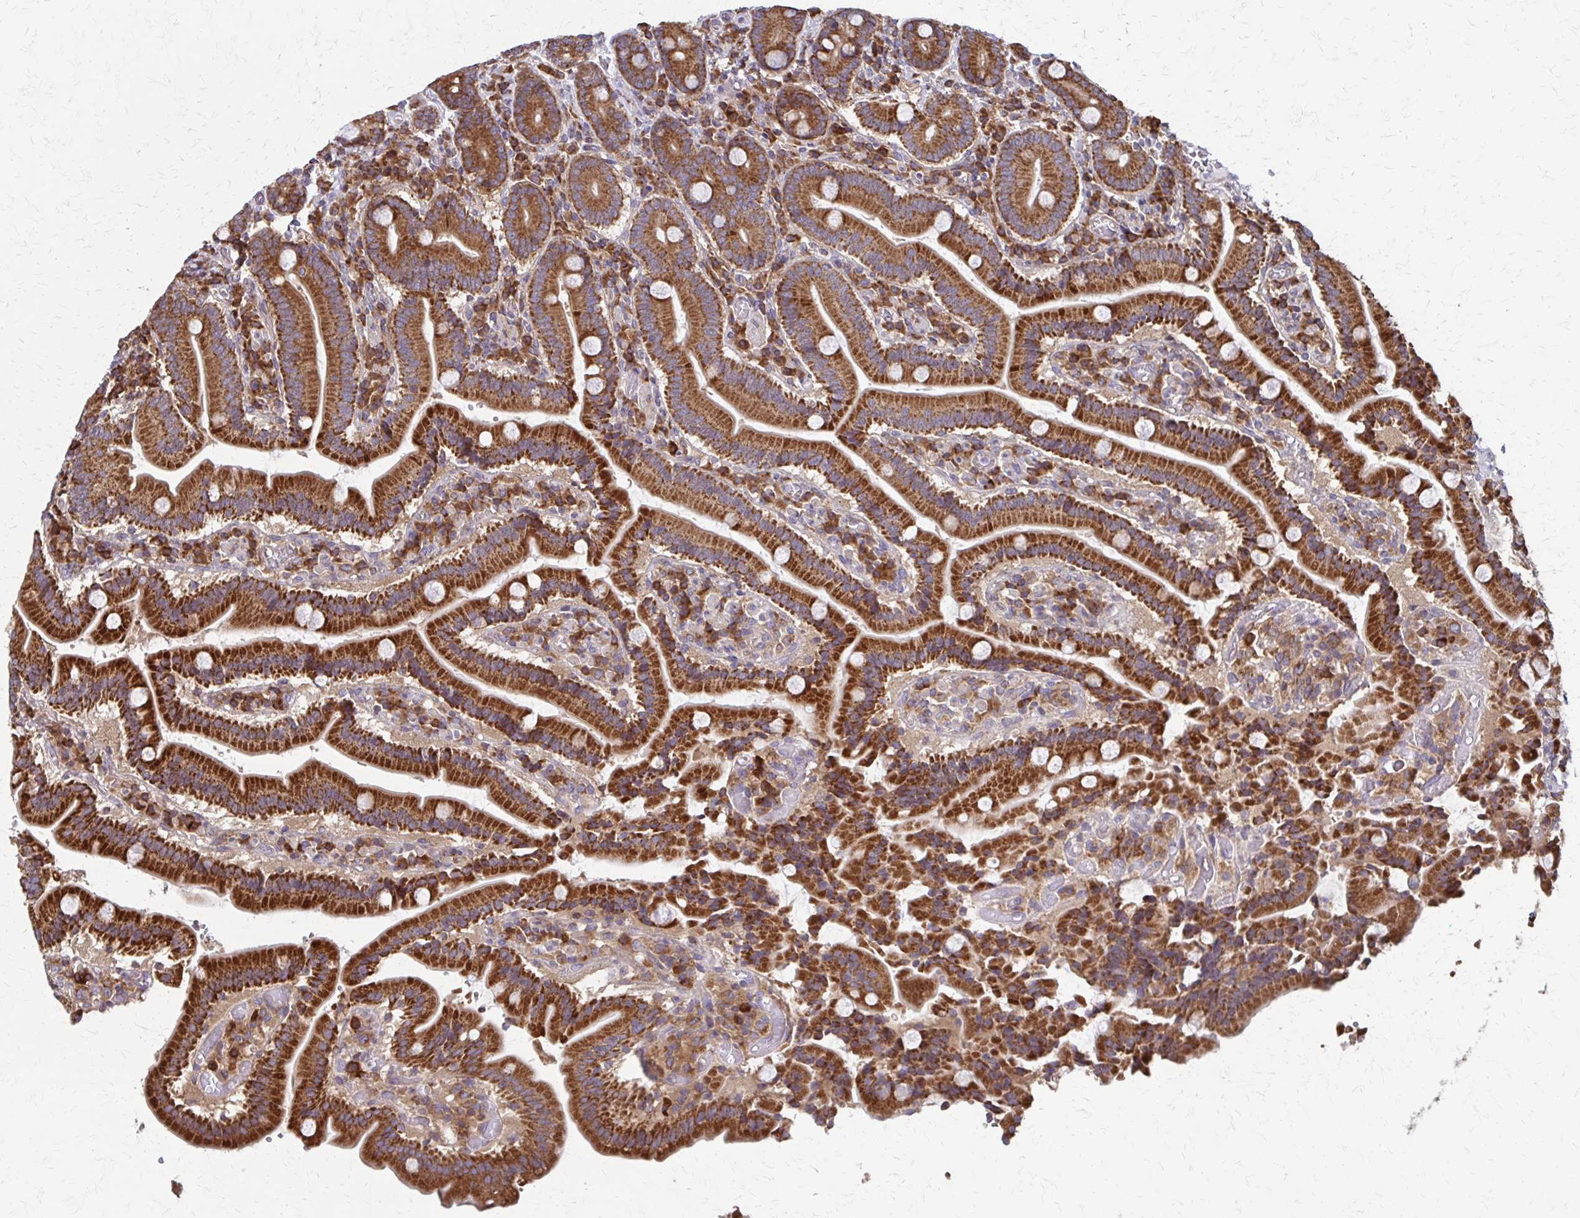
{"staining": {"intensity": "strong", "quantity": ">75%", "location": "cytoplasmic/membranous"}, "tissue": "duodenum", "cell_type": "Glandular cells", "image_type": "normal", "snomed": [{"axis": "morphology", "description": "Normal tissue, NOS"}, {"axis": "topography", "description": "Duodenum"}], "caption": "The immunohistochemical stain shows strong cytoplasmic/membranous positivity in glandular cells of benign duodenum. (Stains: DAB in brown, nuclei in blue, Microscopy: brightfield microscopy at high magnification).", "gene": "EEF2", "patient": {"sex": "female", "age": 62}}